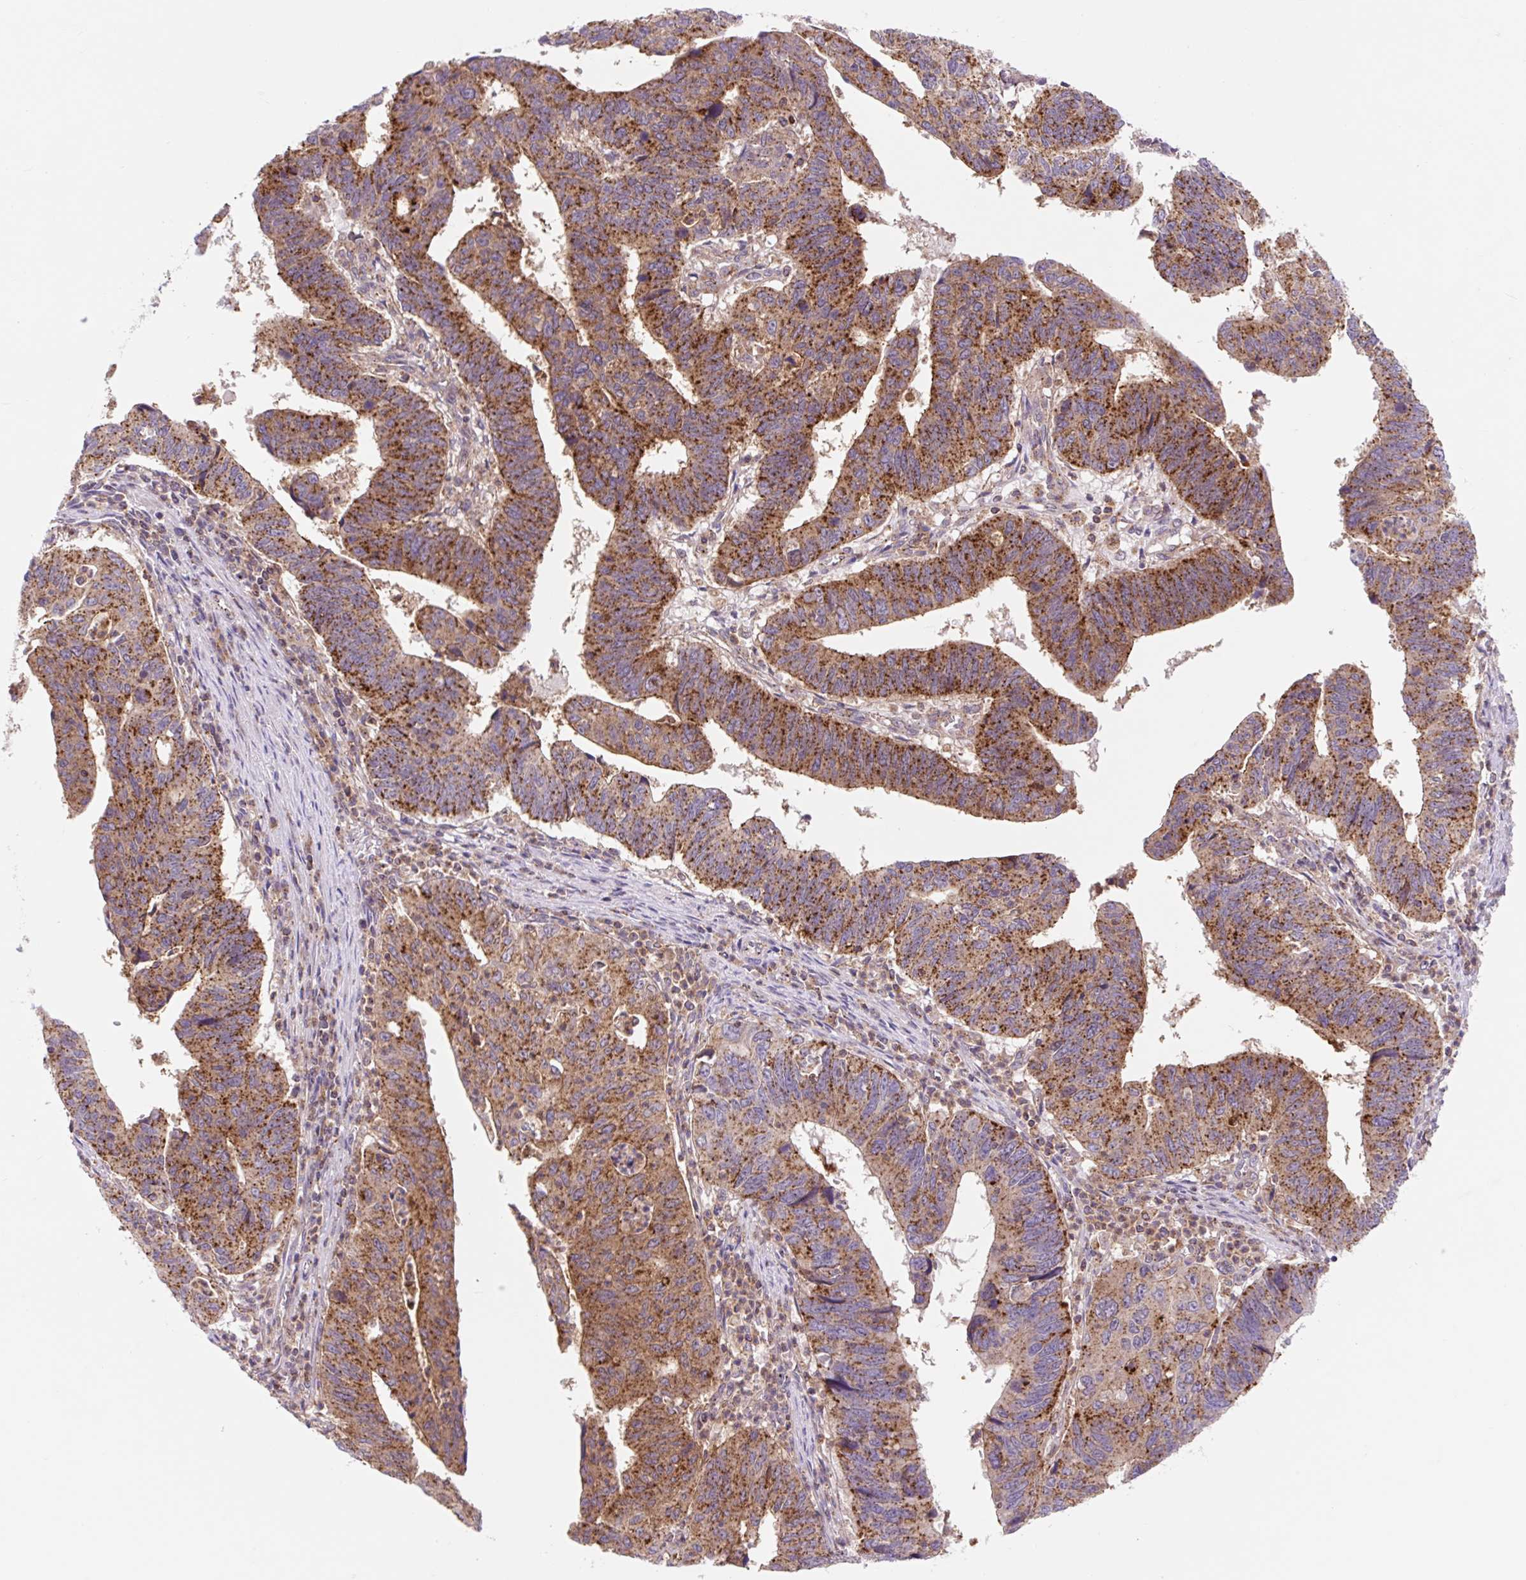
{"staining": {"intensity": "strong", "quantity": ">75%", "location": "cytoplasmic/membranous"}, "tissue": "stomach cancer", "cell_type": "Tumor cells", "image_type": "cancer", "snomed": [{"axis": "morphology", "description": "Adenocarcinoma, NOS"}, {"axis": "topography", "description": "Stomach"}], "caption": "The photomicrograph displays staining of stomach adenocarcinoma, revealing strong cytoplasmic/membranous protein expression (brown color) within tumor cells.", "gene": "VPS4A", "patient": {"sex": "male", "age": 59}}